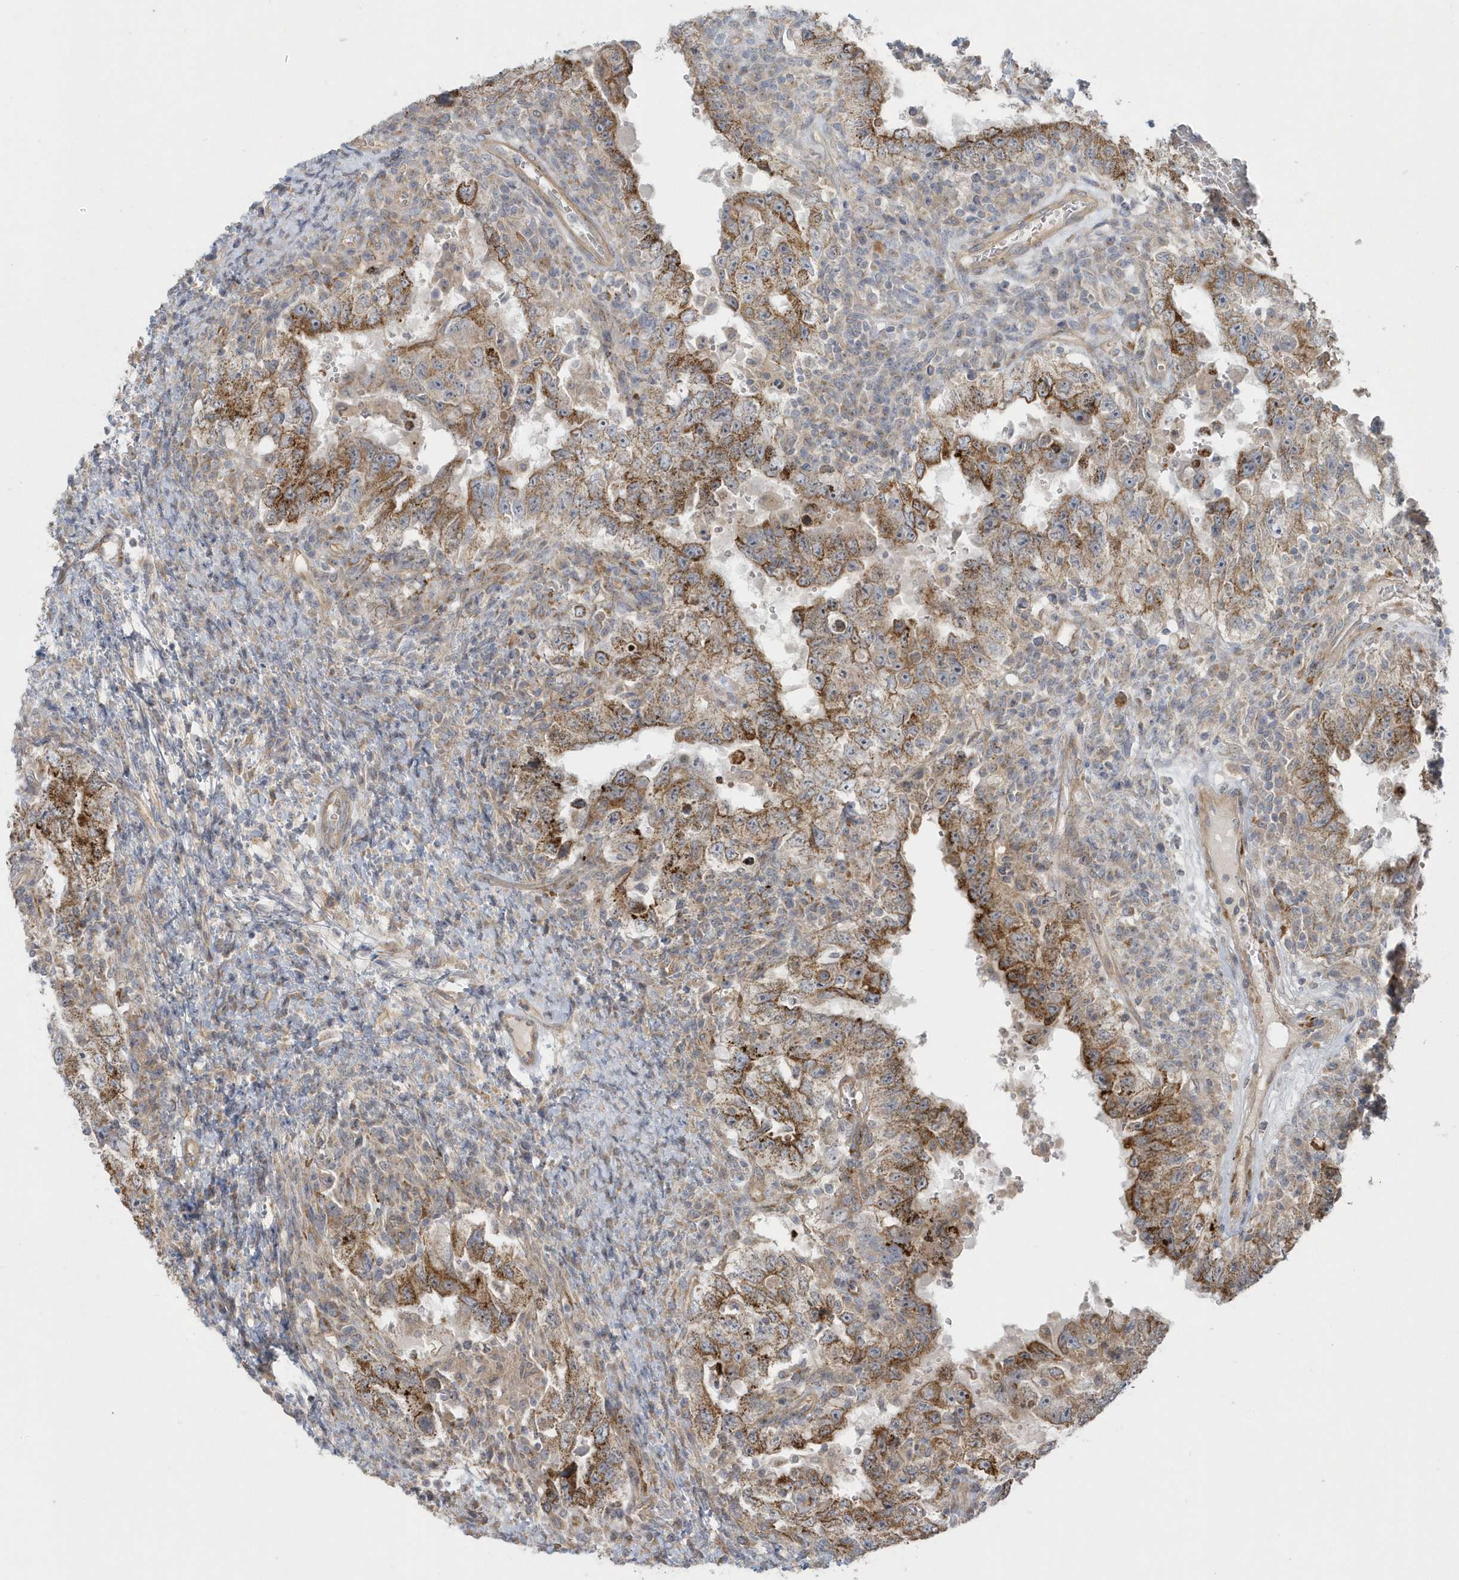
{"staining": {"intensity": "moderate", "quantity": ">75%", "location": "cytoplasmic/membranous"}, "tissue": "testis cancer", "cell_type": "Tumor cells", "image_type": "cancer", "snomed": [{"axis": "morphology", "description": "Carcinoma, Embryonal, NOS"}, {"axis": "topography", "description": "Testis"}], "caption": "Testis embryonal carcinoma tissue reveals moderate cytoplasmic/membranous staining in about >75% of tumor cells", "gene": "ACTR1A", "patient": {"sex": "male", "age": 26}}